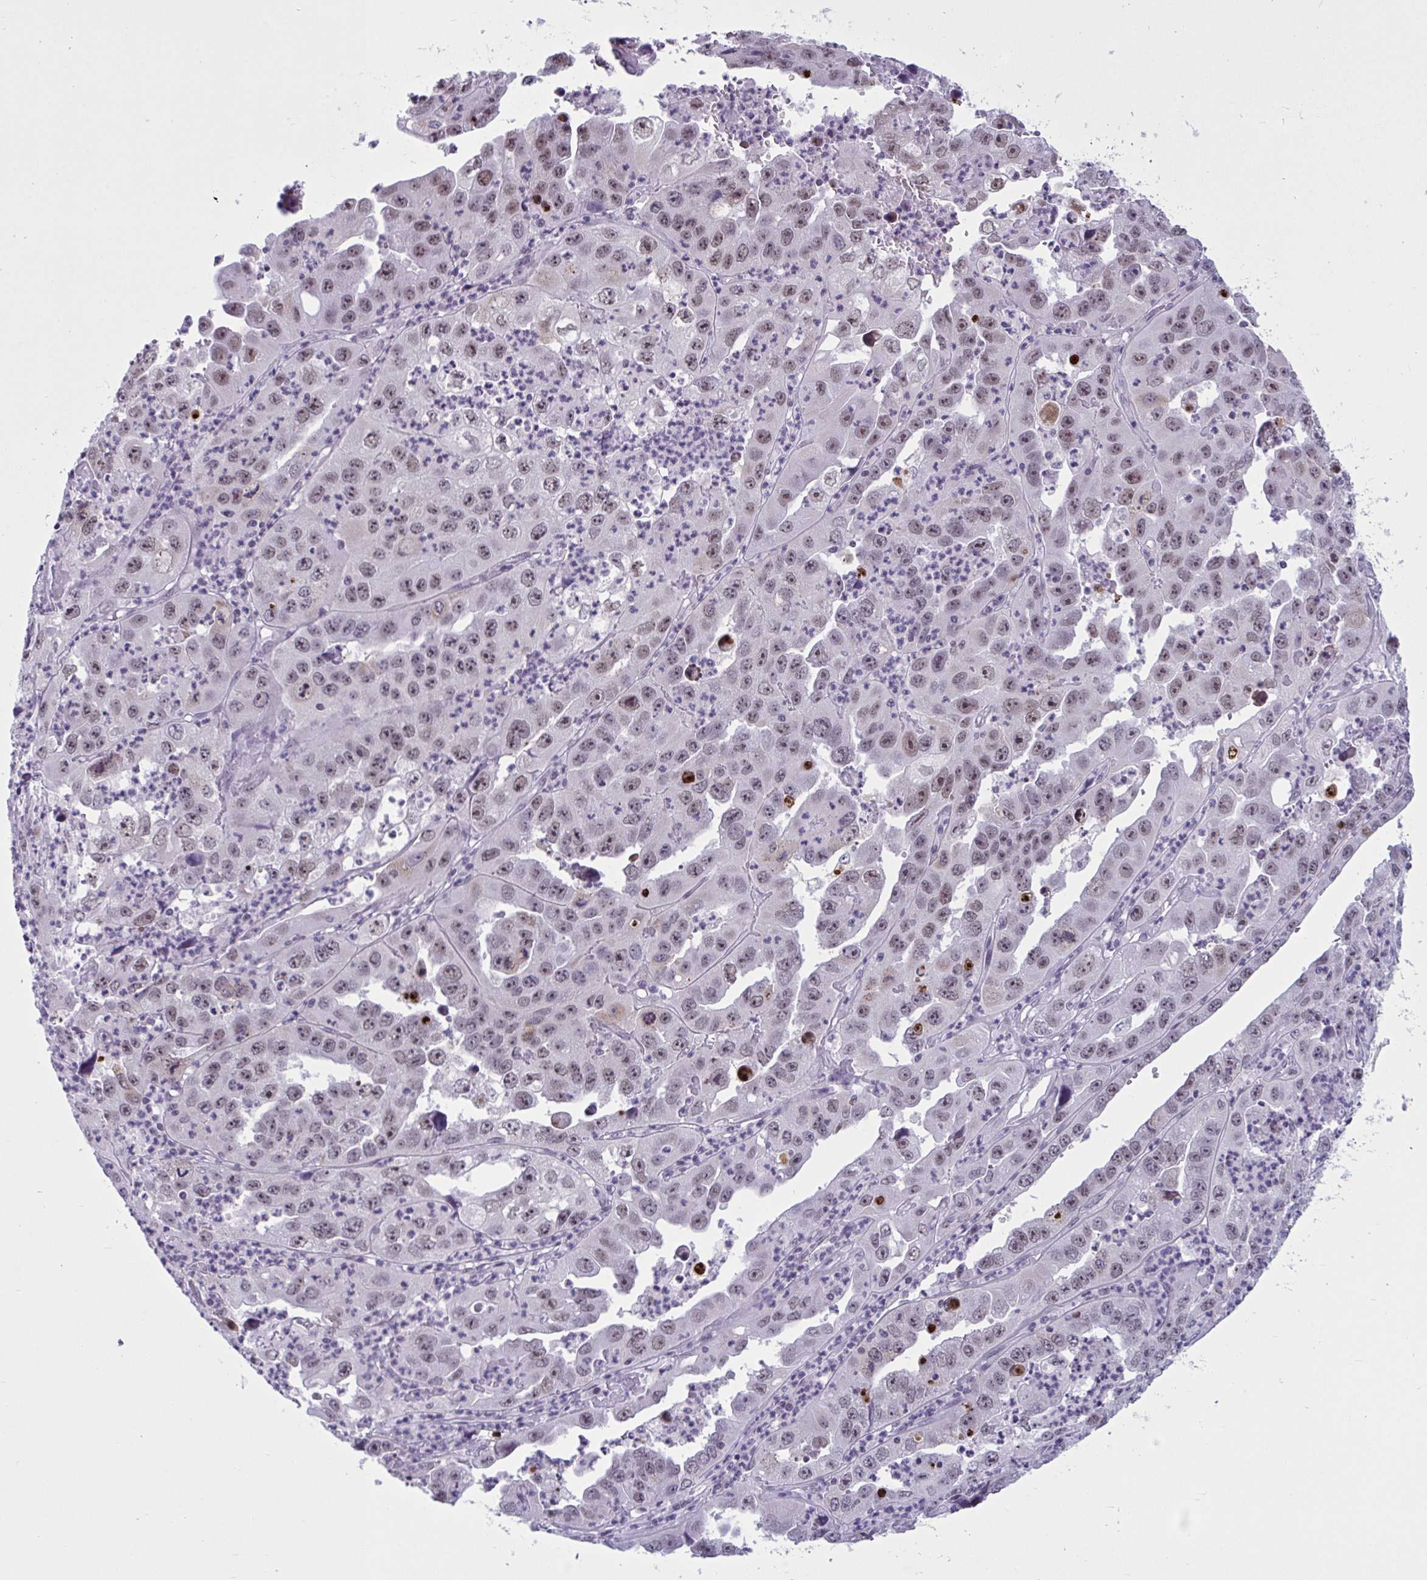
{"staining": {"intensity": "weak", "quantity": ">75%", "location": "nuclear"}, "tissue": "endometrial cancer", "cell_type": "Tumor cells", "image_type": "cancer", "snomed": [{"axis": "morphology", "description": "Adenocarcinoma, NOS"}, {"axis": "topography", "description": "Uterus"}], "caption": "Endometrial adenocarcinoma stained with DAB (3,3'-diaminobenzidine) immunohistochemistry (IHC) exhibits low levels of weak nuclear positivity in about >75% of tumor cells. Using DAB (3,3'-diaminobenzidine) (brown) and hematoxylin (blue) stains, captured at high magnification using brightfield microscopy.", "gene": "TGM6", "patient": {"sex": "female", "age": 62}}